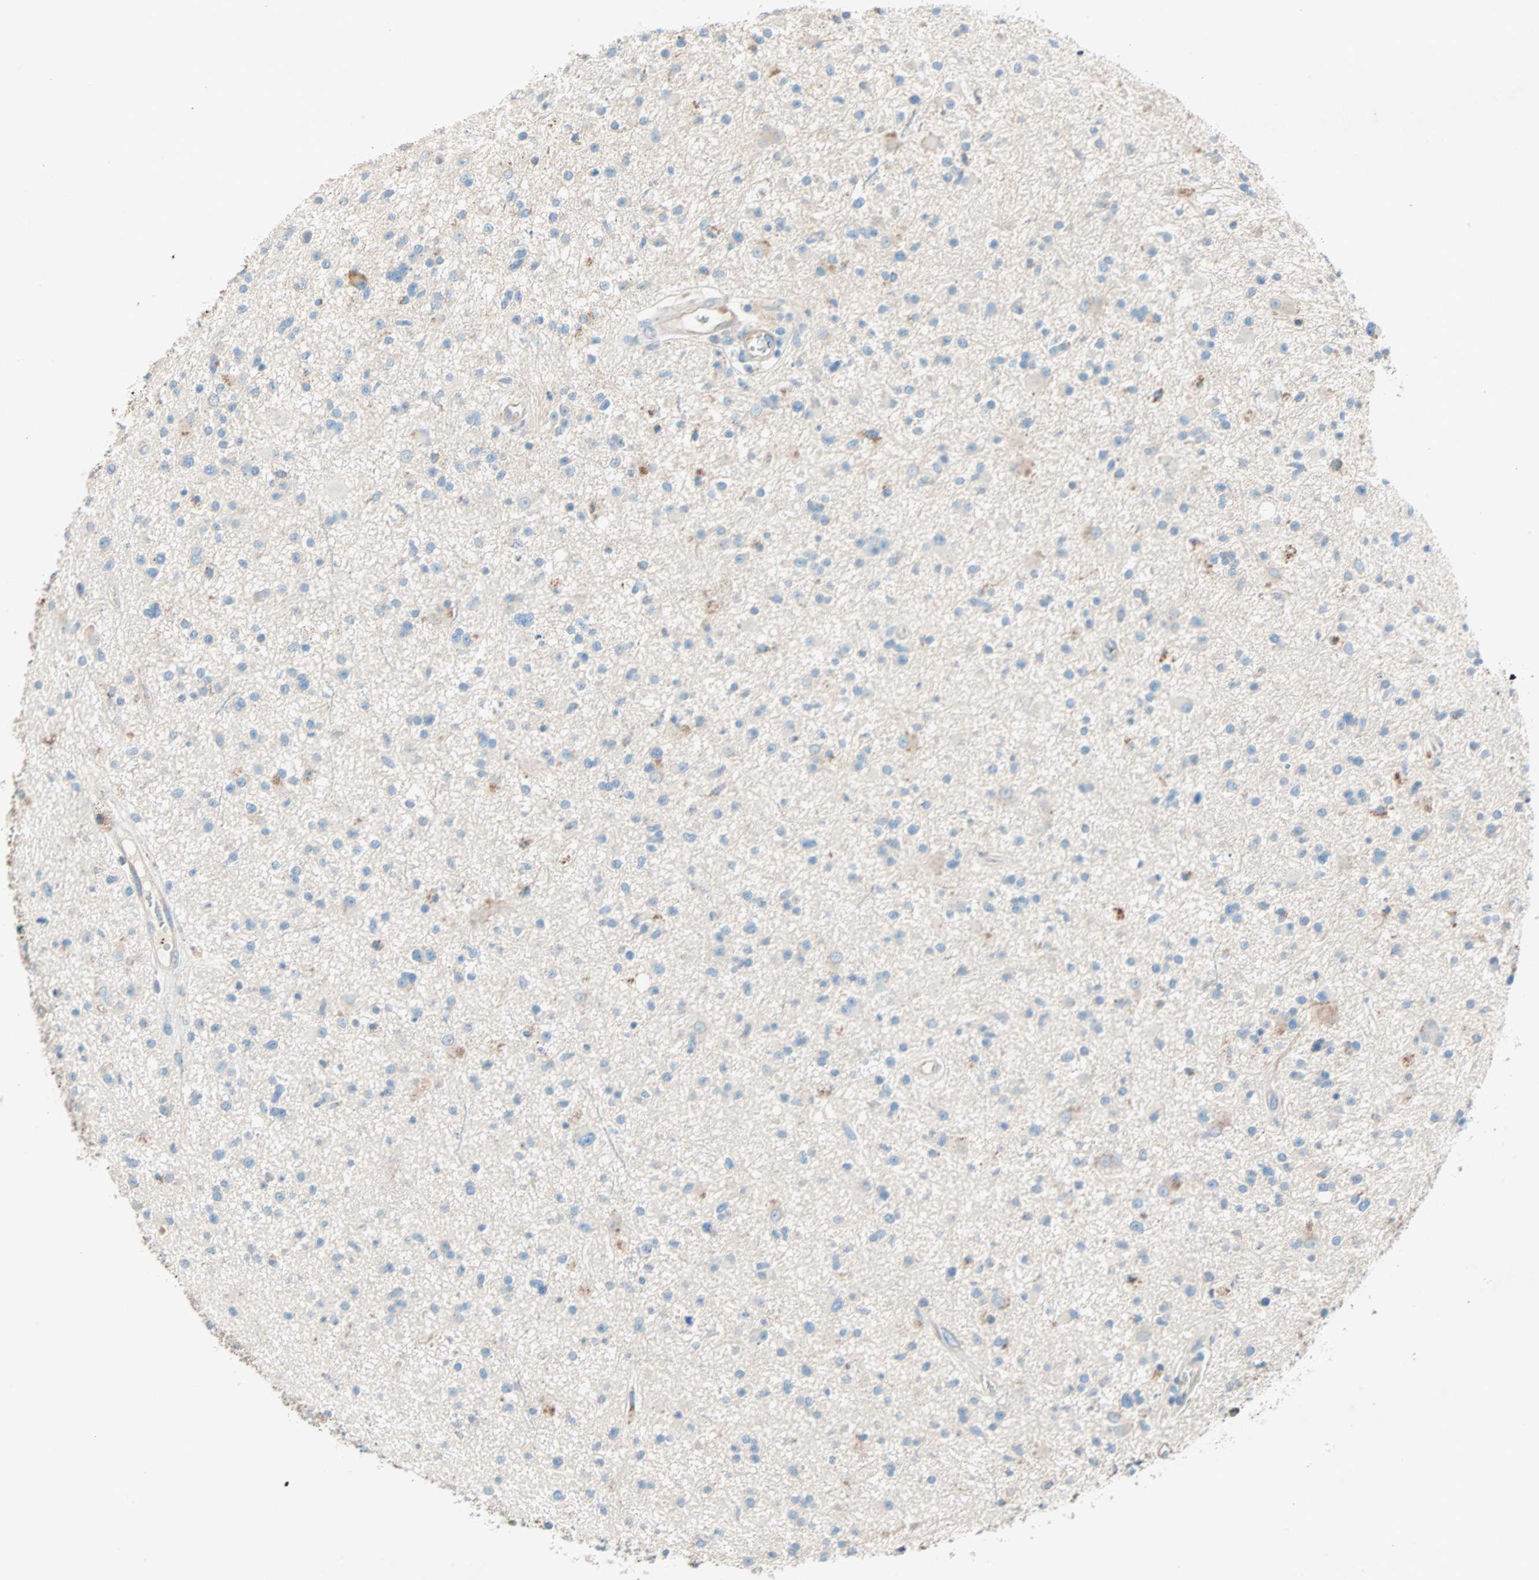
{"staining": {"intensity": "weak", "quantity": "25%-75%", "location": "cytoplasmic/membranous"}, "tissue": "glioma", "cell_type": "Tumor cells", "image_type": "cancer", "snomed": [{"axis": "morphology", "description": "Glioma, malignant, High grade"}, {"axis": "topography", "description": "Brain"}], "caption": "This is an image of IHC staining of glioma, which shows weak staining in the cytoplasmic/membranous of tumor cells.", "gene": "LY6G6F", "patient": {"sex": "male", "age": 33}}